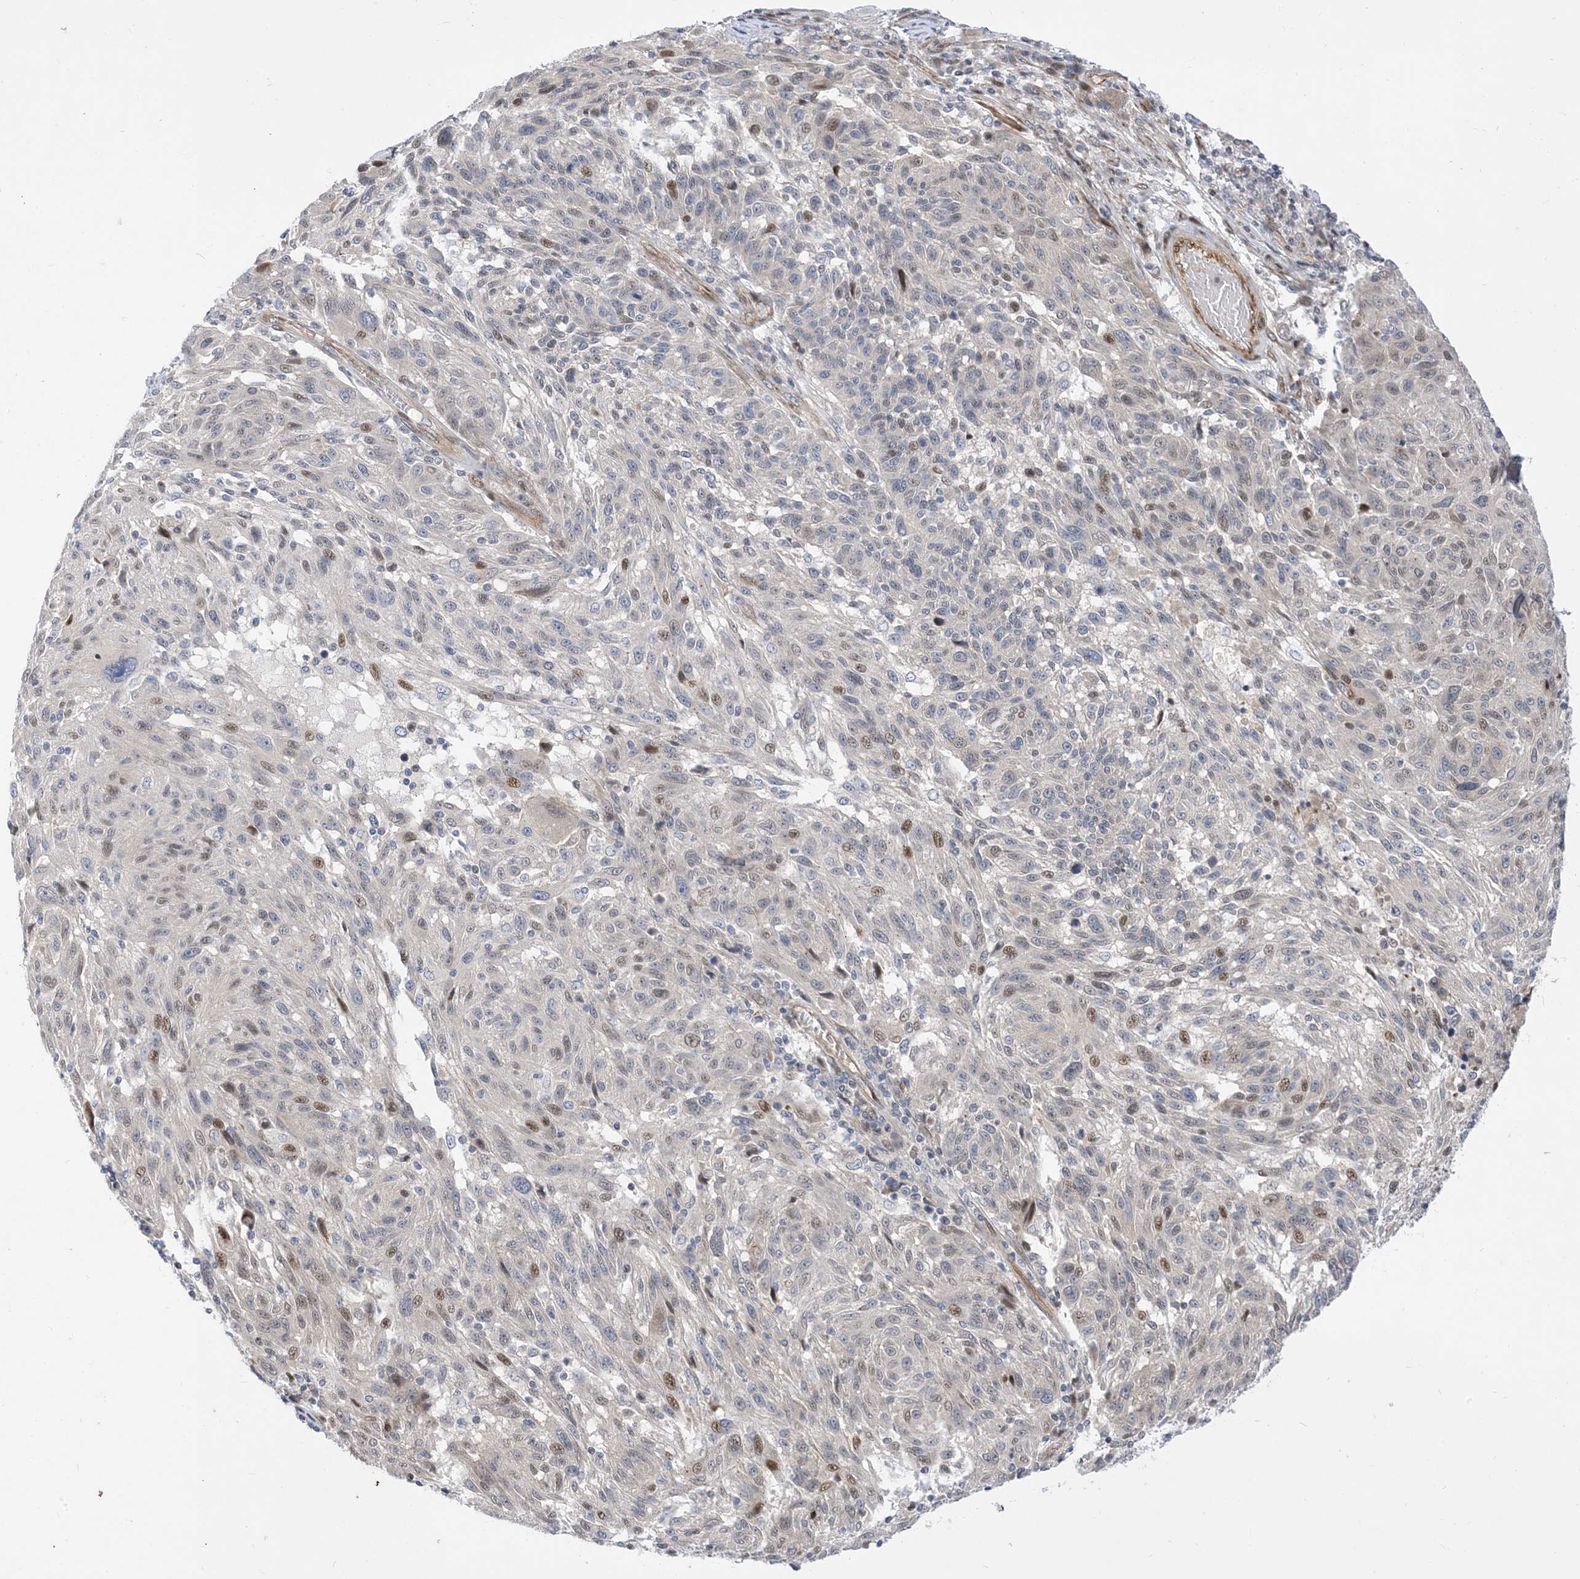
{"staining": {"intensity": "moderate", "quantity": "<25%", "location": "nuclear"}, "tissue": "melanoma", "cell_type": "Tumor cells", "image_type": "cancer", "snomed": [{"axis": "morphology", "description": "Malignant melanoma, NOS"}, {"axis": "topography", "description": "Skin"}], "caption": "This is a photomicrograph of immunohistochemistry (IHC) staining of melanoma, which shows moderate expression in the nuclear of tumor cells.", "gene": "TYSND1", "patient": {"sex": "male", "age": 53}}